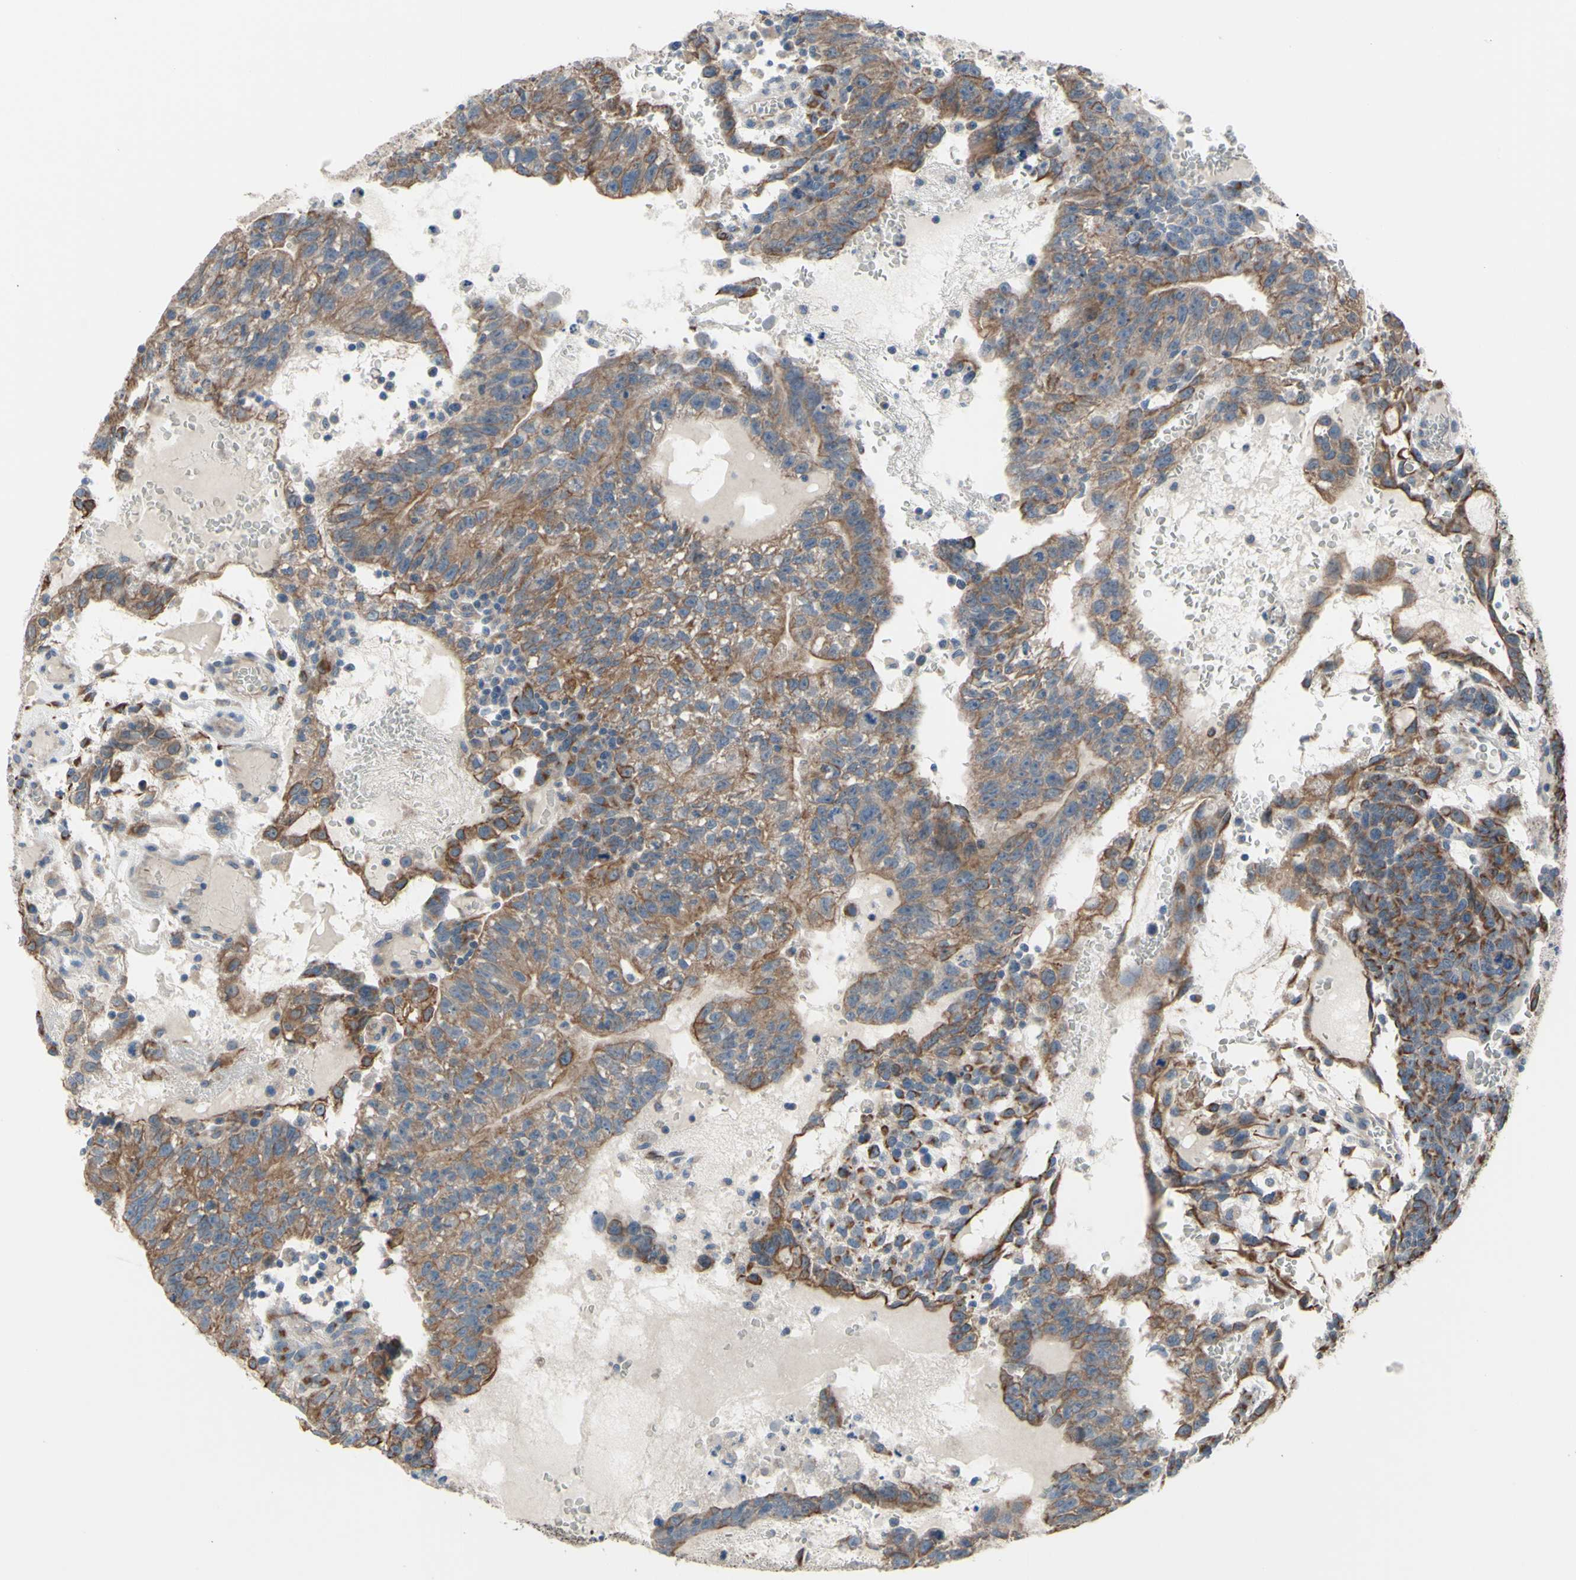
{"staining": {"intensity": "moderate", "quantity": ">75%", "location": "cytoplasmic/membranous"}, "tissue": "testis cancer", "cell_type": "Tumor cells", "image_type": "cancer", "snomed": [{"axis": "morphology", "description": "Seminoma, NOS"}, {"axis": "morphology", "description": "Carcinoma, Embryonal, NOS"}, {"axis": "topography", "description": "Testis"}], "caption": "A brown stain labels moderate cytoplasmic/membranous positivity of a protein in human seminoma (testis) tumor cells. The staining is performed using DAB (3,3'-diaminobenzidine) brown chromogen to label protein expression. The nuclei are counter-stained blue using hematoxylin.", "gene": "GRAMD2B", "patient": {"sex": "male", "age": 52}}